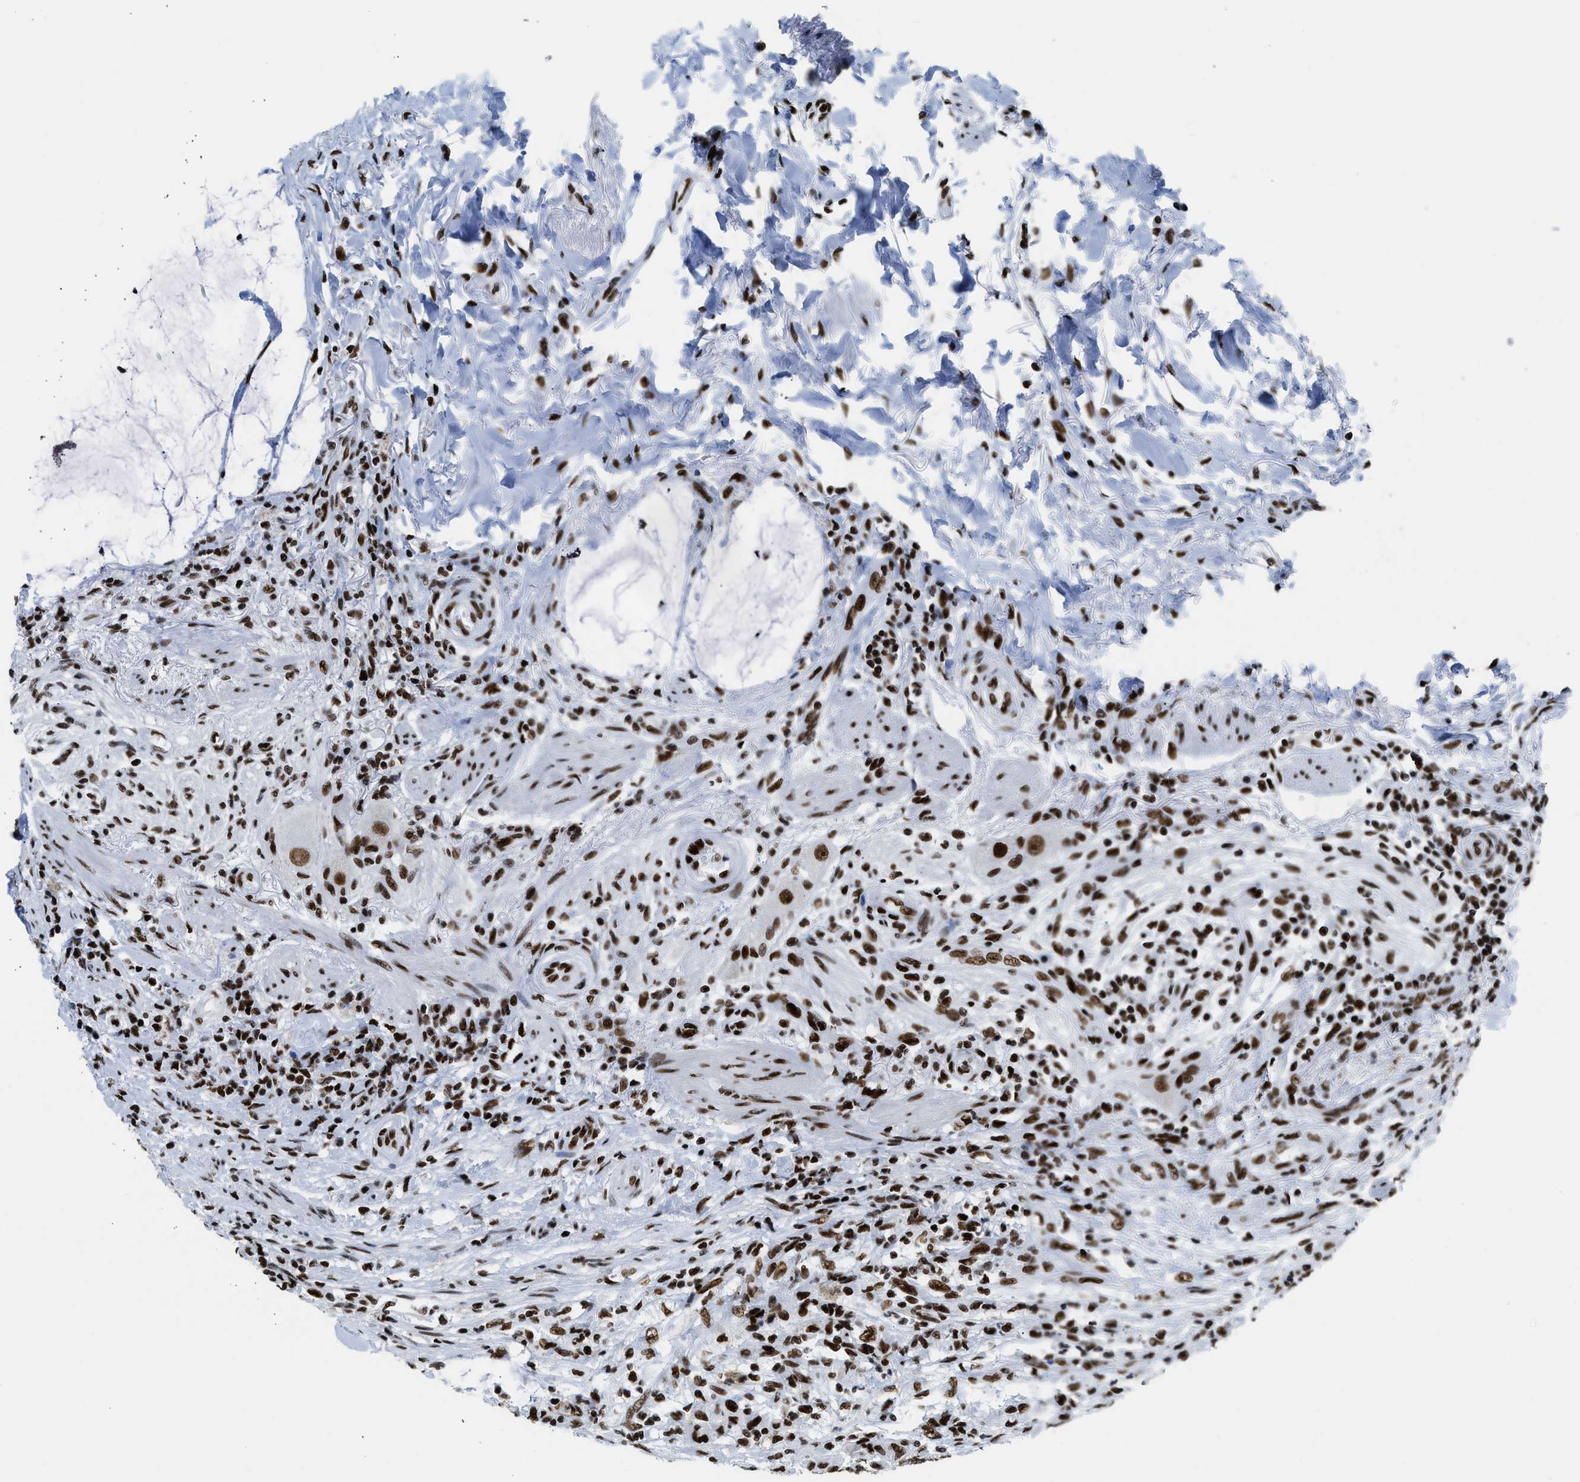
{"staining": {"intensity": "strong", "quantity": ">75%", "location": "nuclear"}, "tissue": "colorectal cancer", "cell_type": "Tumor cells", "image_type": "cancer", "snomed": [{"axis": "morphology", "description": "Normal tissue, NOS"}, {"axis": "morphology", "description": "Adenocarcinoma, NOS"}, {"axis": "topography", "description": "Rectum"}, {"axis": "topography", "description": "Peripheral nerve tissue"}], "caption": "Brown immunohistochemical staining in adenocarcinoma (colorectal) reveals strong nuclear expression in about >75% of tumor cells.", "gene": "PIF1", "patient": {"sex": "male", "age": 92}}